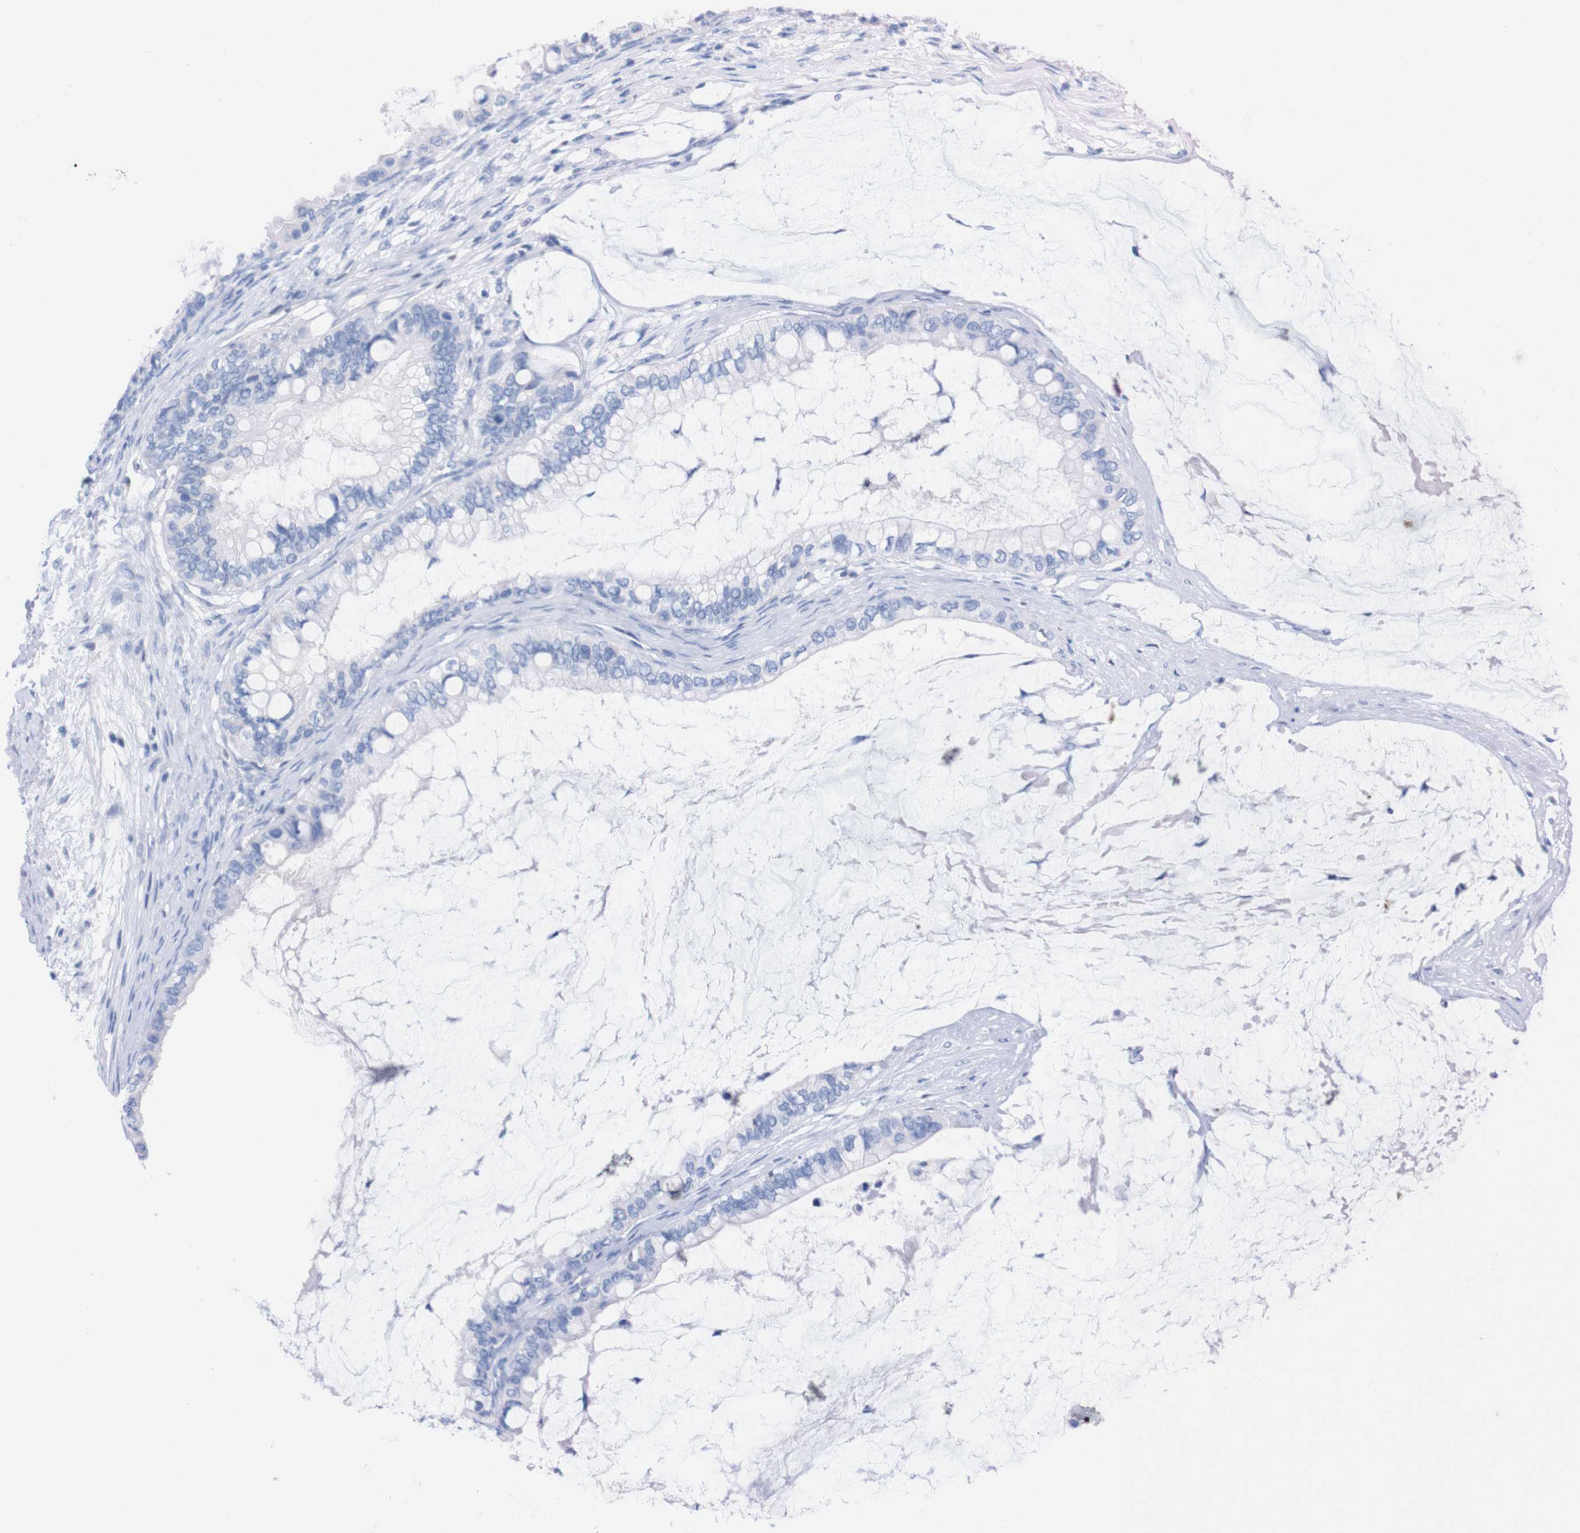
{"staining": {"intensity": "negative", "quantity": "none", "location": "none"}, "tissue": "ovarian cancer", "cell_type": "Tumor cells", "image_type": "cancer", "snomed": [{"axis": "morphology", "description": "Cystadenocarcinoma, mucinous, NOS"}, {"axis": "topography", "description": "Ovary"}], "caption": "Immunohistochemical staining of ovarian cancer (mucinous cystadenocarcinoma) exhibits no significant positivity in tumor cells.", "gene": "P2RY12", "patient": {"sex": "female", "age": 80}}